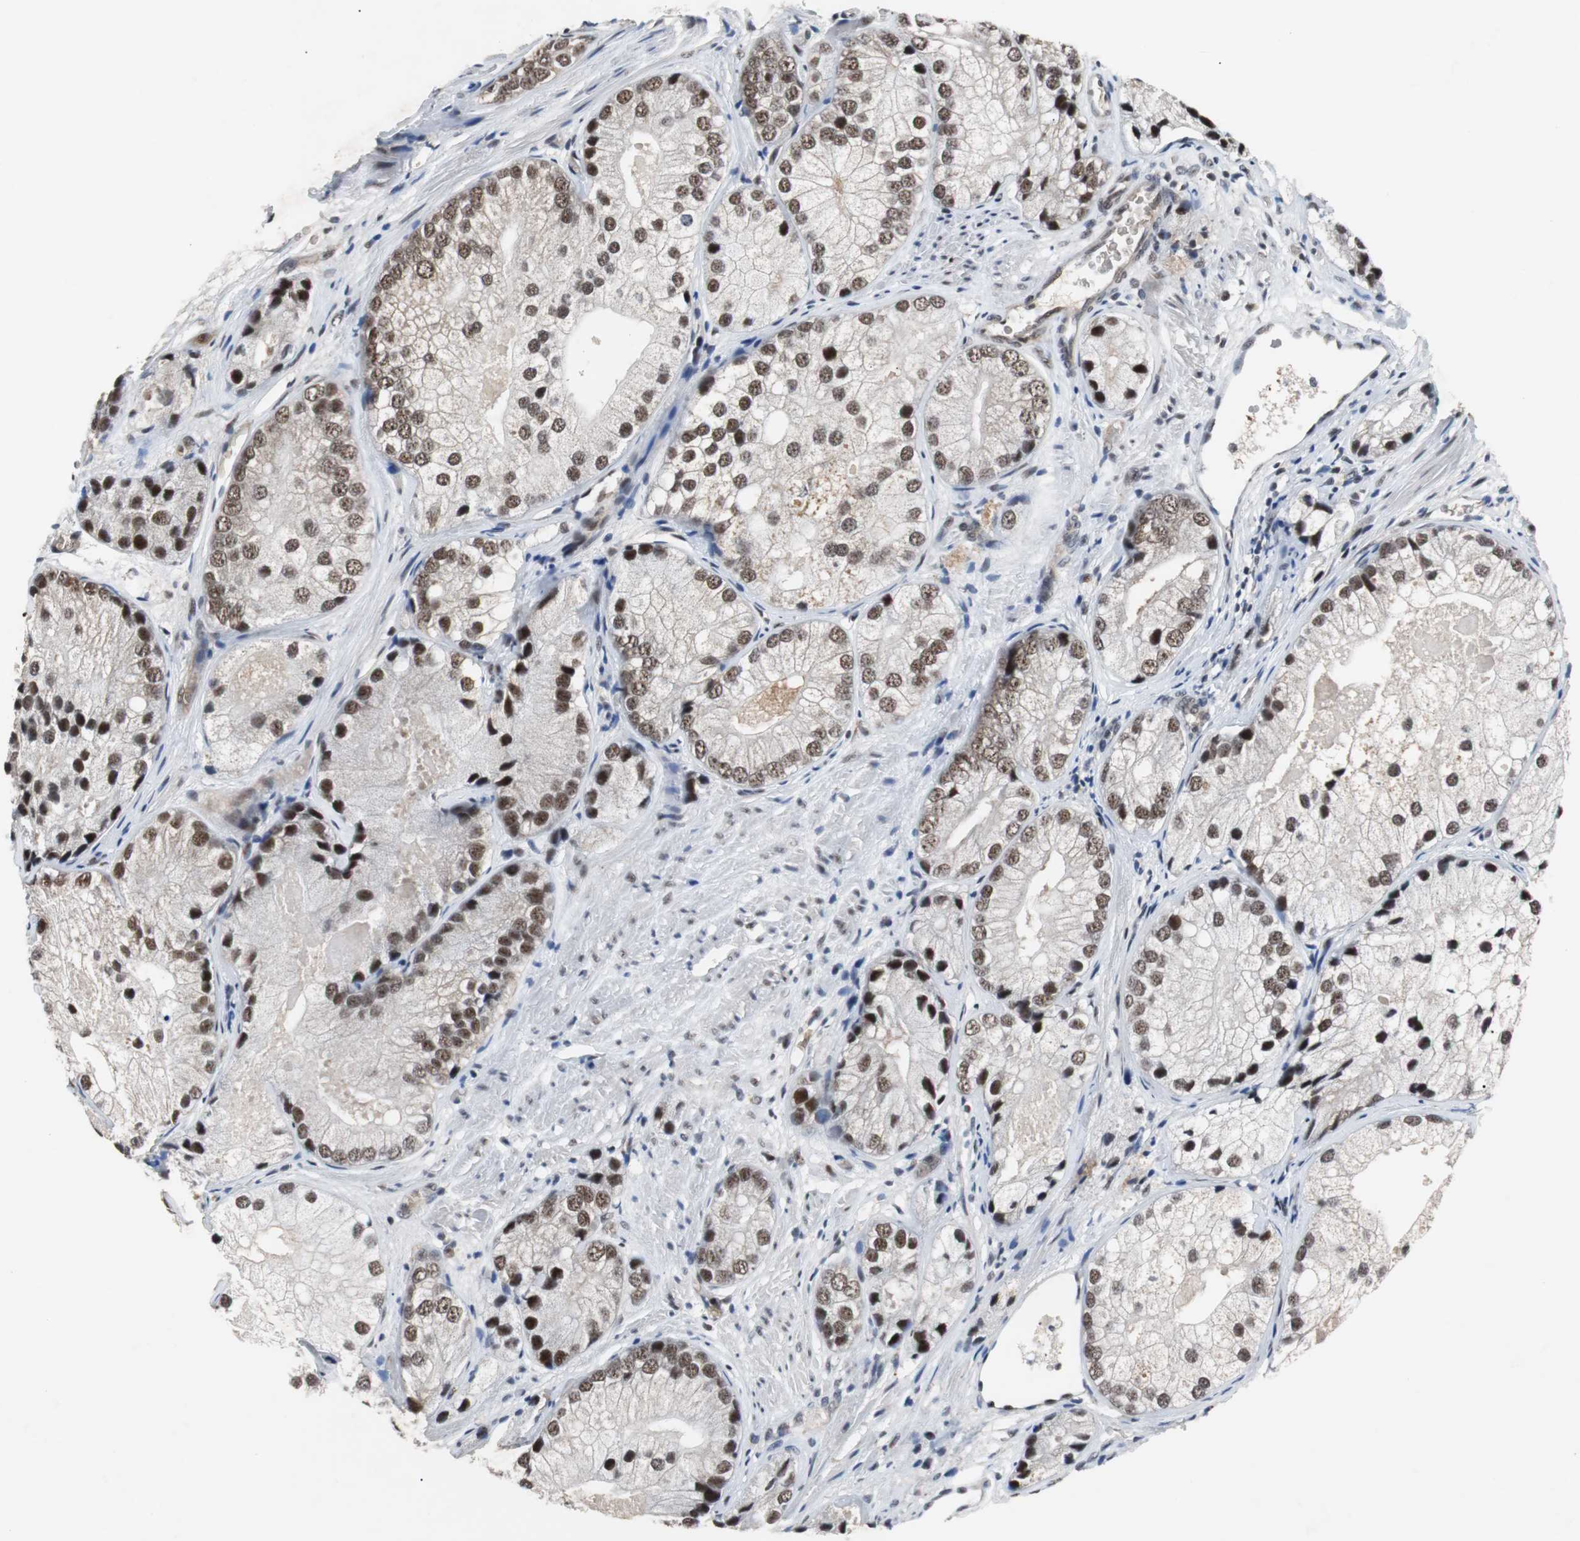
{"staining": {"intensity": "strong", "quantity": ">75%", "location": "nuclear"}, "tissue": "prostate cancer", "cell_type": "Tumor cells", "image_type": "cancer", "snomed": [{"axis": "morphology", "description": "Adenocarcinoma, Low grade"}, {"axis": "topography", "description": "Prostate"}], "caption": "This image demonstrates immunohistochemistry (IHC) staining of prostate cancer, with high strong nuclear positivity in about >75% of tumor cells.", "gene": "USP28", "patient": {"sex": "male", "age": 69}}